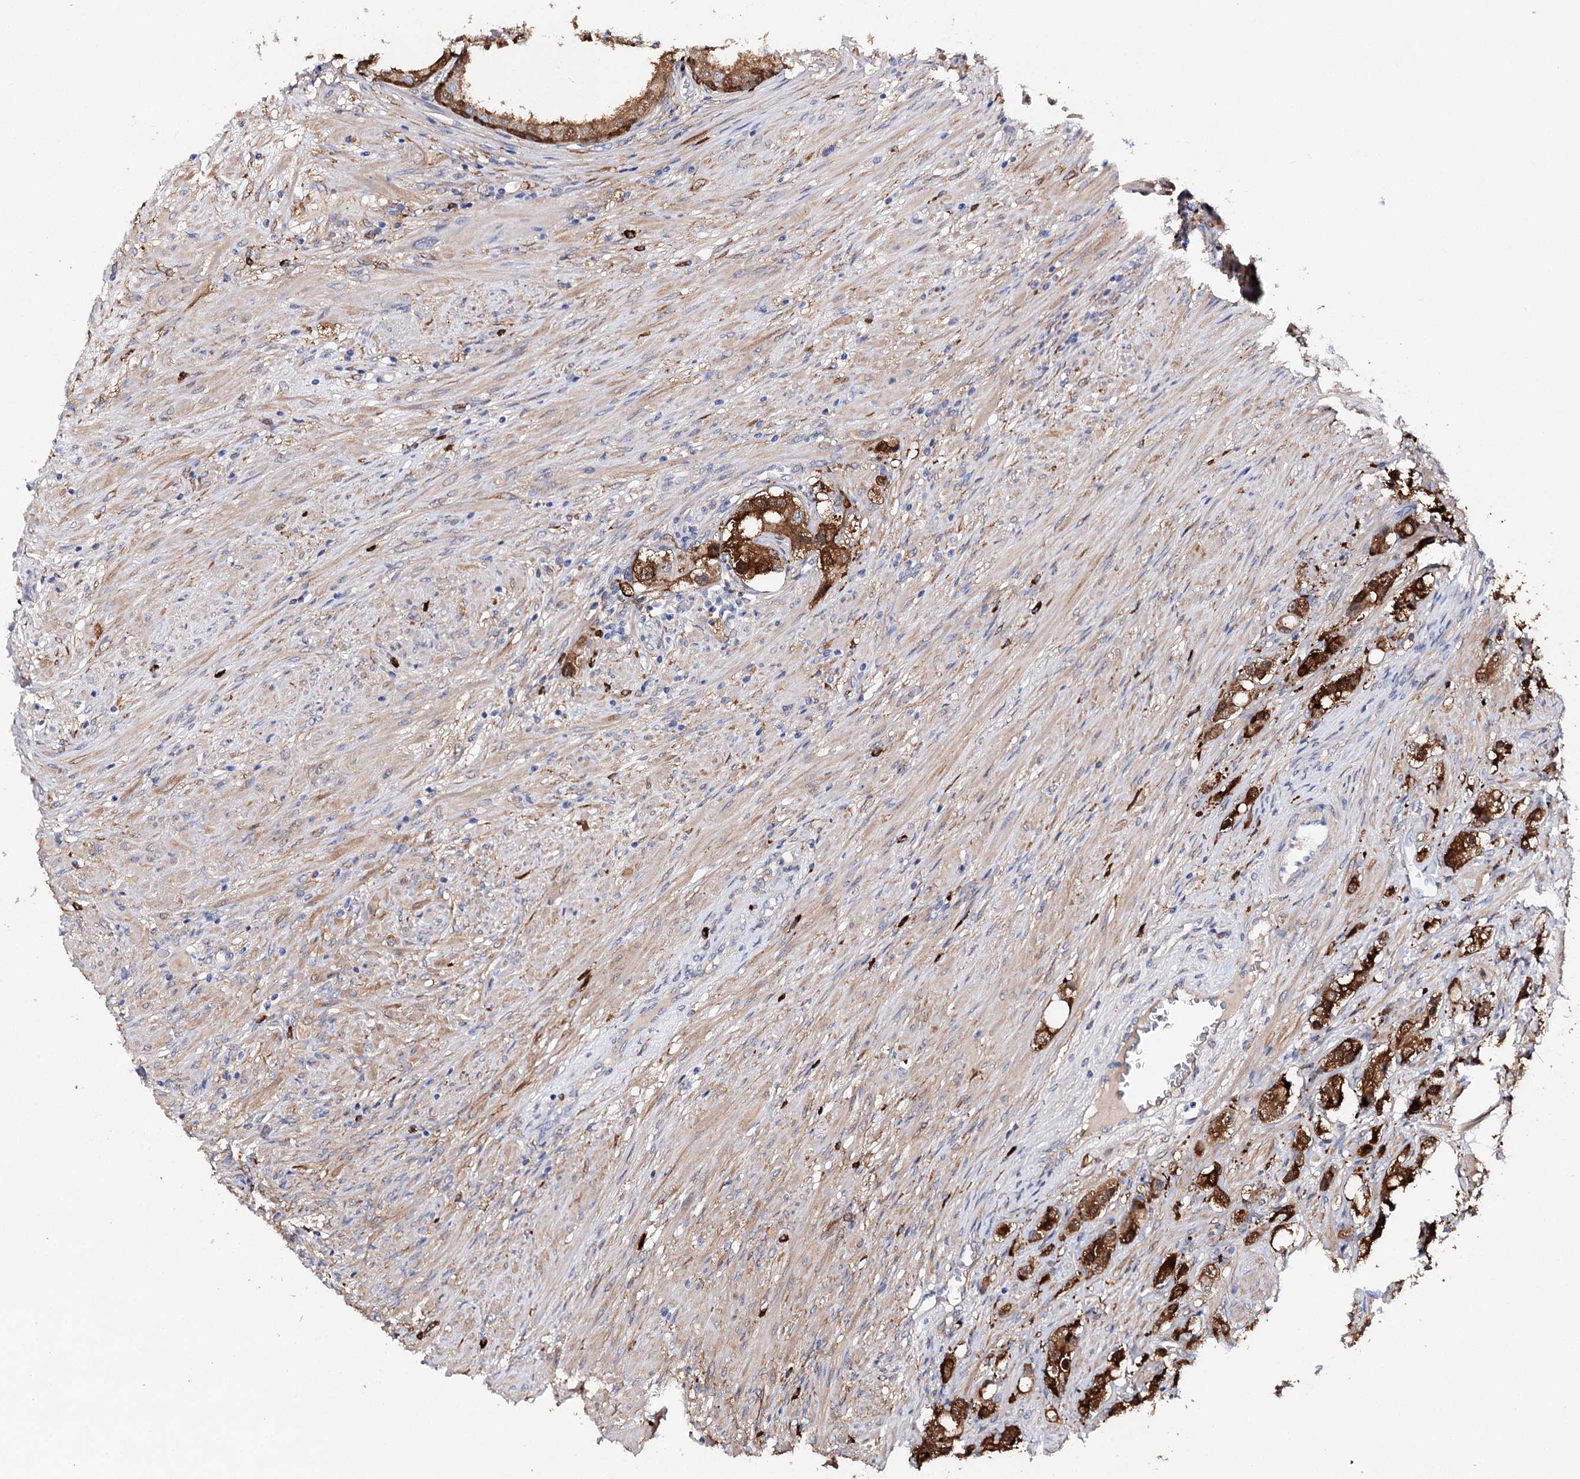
{"staining": {"intensity": "strong", "quantity": ">75%", "location": "cytoplasmic/membranous"}, "tissue": "prostate cancer", "cell_type": "Tumor cells", "image_type": "cancer", "snomed": [{"axis": "morphology", "description": "Adenocarcinoma, High grade"}, {"axis": "topography", "description": "Prostate"}], "caption": "Immunohistochemistry (IHC) photomicrograph of prostate cancer (adenocarcinoma (high-grade)) stained for a protein (brown), which reveals high levels of strong cytoplasmic/membranous expression in approximately >75% of tumor cells.", "gene": "CFAP46", "patient": {"sex": "male", "age": 63}}